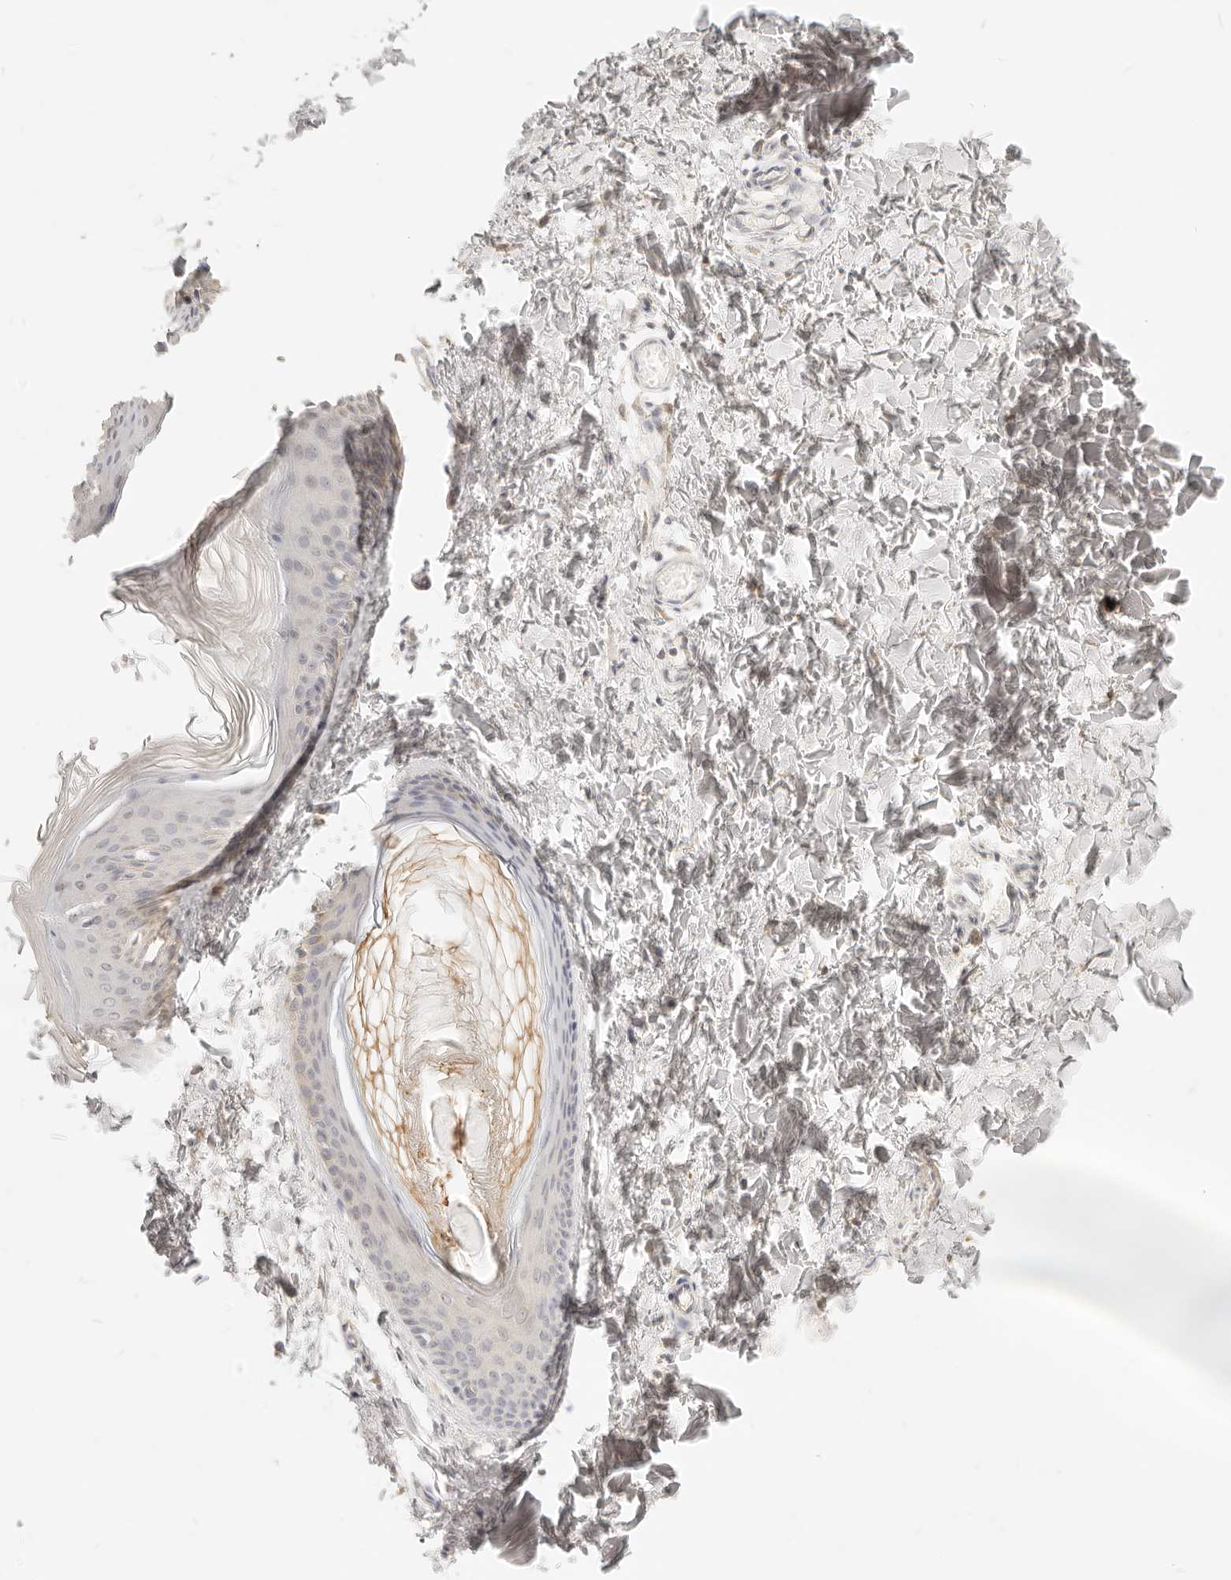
{"staining": {"intensity": "weak", "quantity": "25%-75%", "location": "cytoplasmic/membranous"}, "tissue": "skin", "cell_type": "Fibroblasts", "image_type": "normal", "snomed": [{"axis": "morphology", "description": "Normal tissue, NOS"}, {"axis": "topography", "description": "Skin"}], "caption": "An immunohistochemistry (IHC) photomicrograph of unremarkable tissue is shown. Protein staining in brown highlights weak cytoplasmic/membranous positivity in skin within fibroblasts.", "gene": "RUBCNL", "patient": {"sex": "female", "age": 27}}